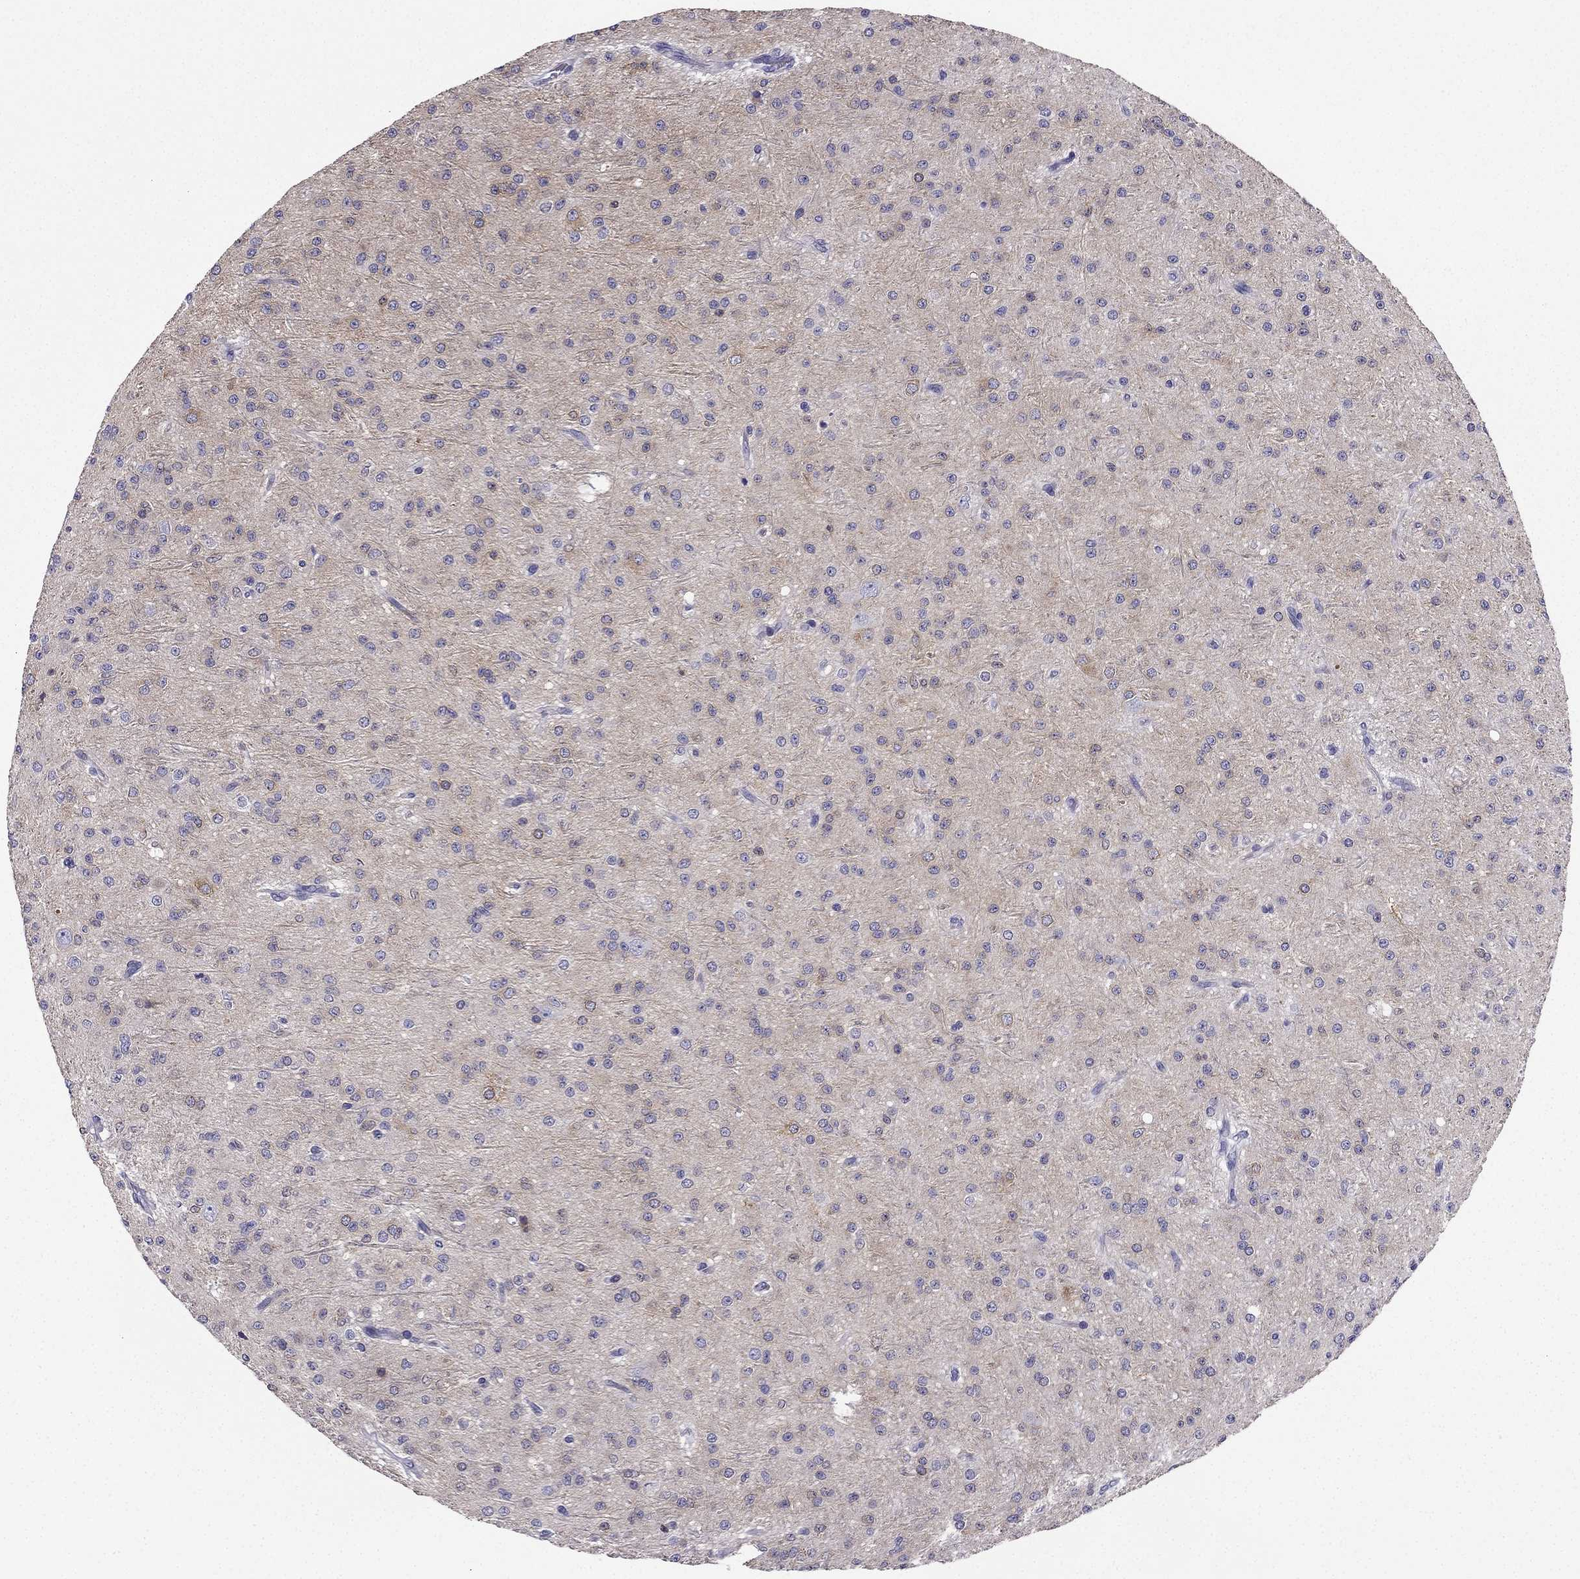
{"staining": {"intensity": "negative", "quantity": "none", "location": "none"}, "tissue": "glioma", "cell_type": "Tumor cells", "image_type": "cancer", "snomed": [{"axis": "morphology", "description": "Glioma, malignant, Low grade"}, {"axis": "topography", "description": "Brain"}], "caption": "Tumor cells are negative for brown protein staining in malignant low-grade glioma.", "gene": "KCNJ10", "patient": {"sex": "male", "age": 27}}